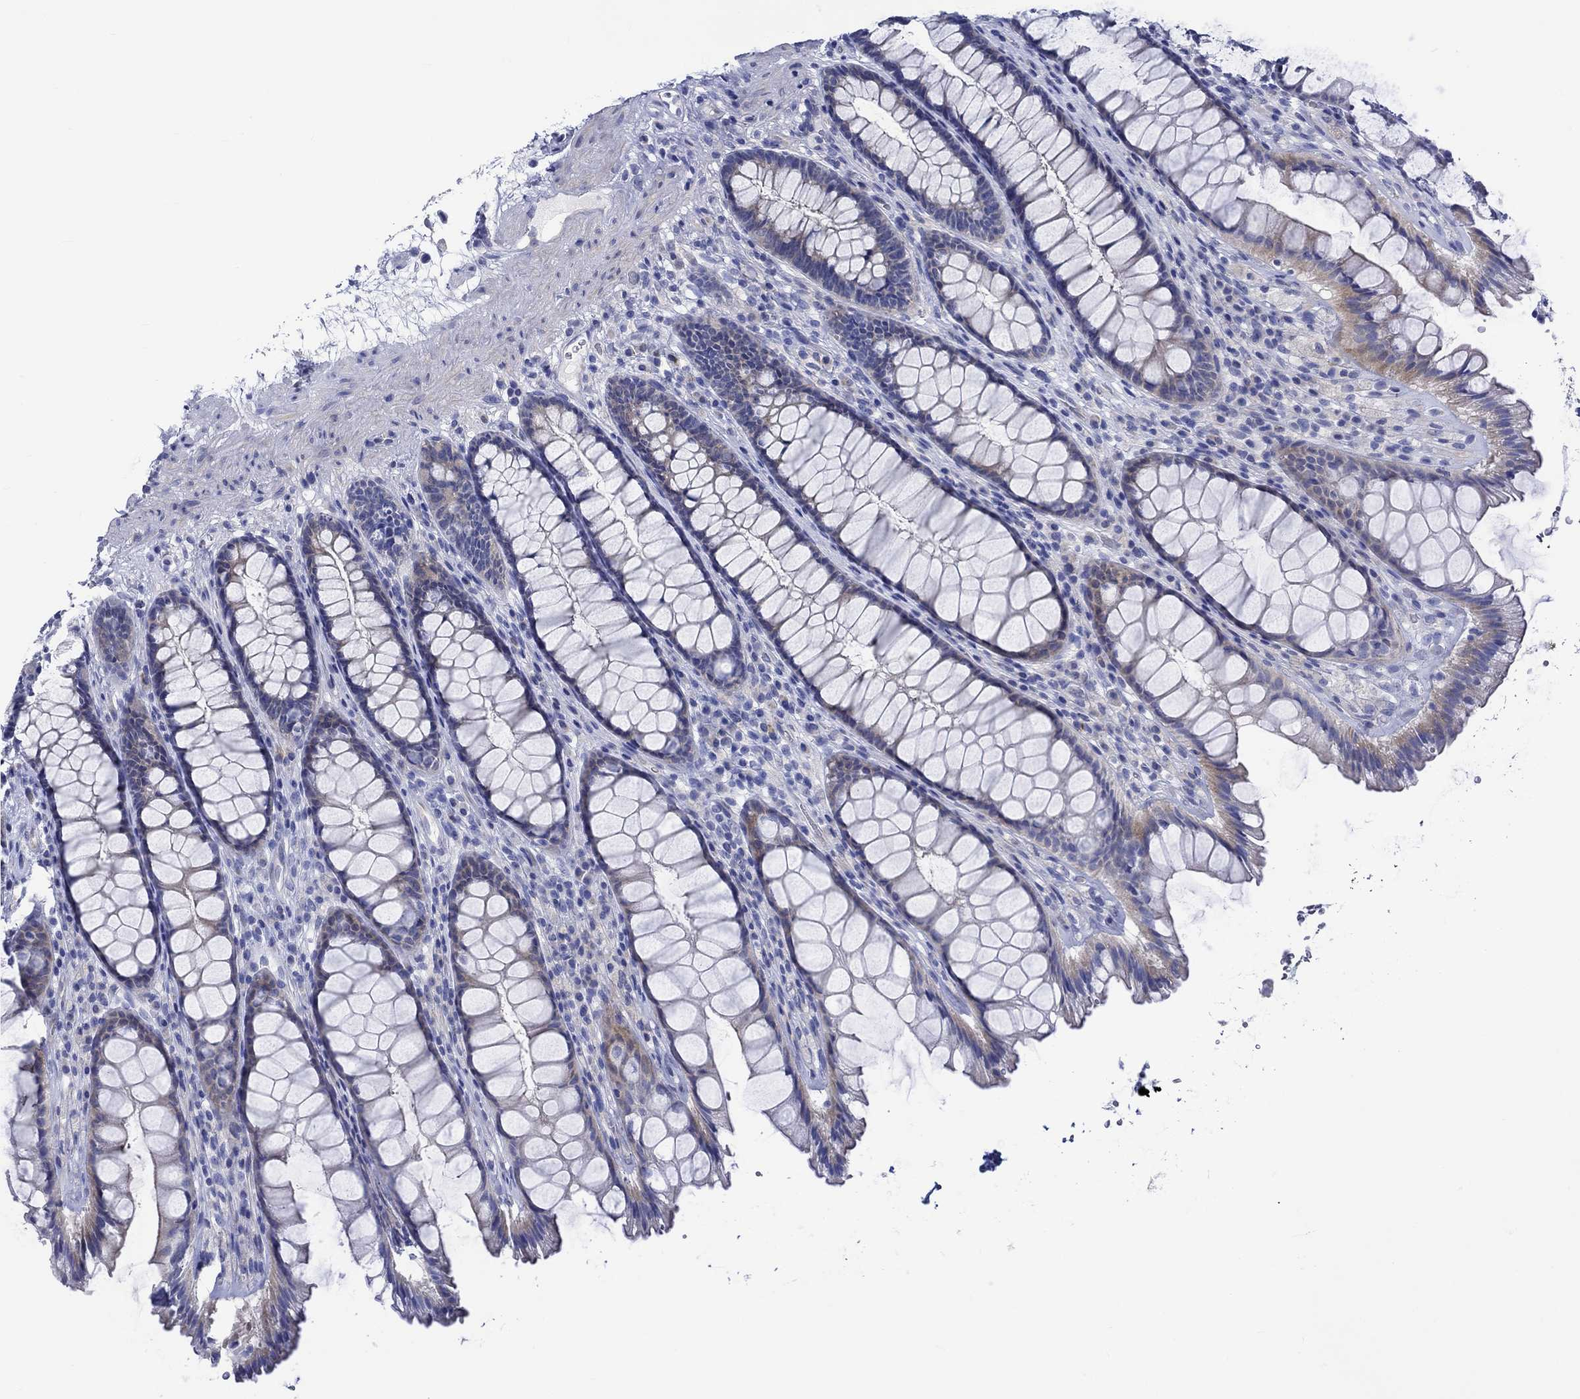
{"staining": {"intensity": "weak", "quantity": "<25%", "location": "cytoplasmic/membranous"}, "tissue": "rectum", "cell_type": "Glandular cells", "image_type": "normal", "snomed": [{"axis": "morphology", "description": "Normal tissue, NOS"}, {"axis": "topography", "description": "Rectum"}], "caption": "Immunohistochemistry image of unremarkable rectum: rectum stained with DAB reveals no significant protein positivity in glandular cells.", "gene": "NRIP3", "patient": {"sex": "male", "age": 72}}